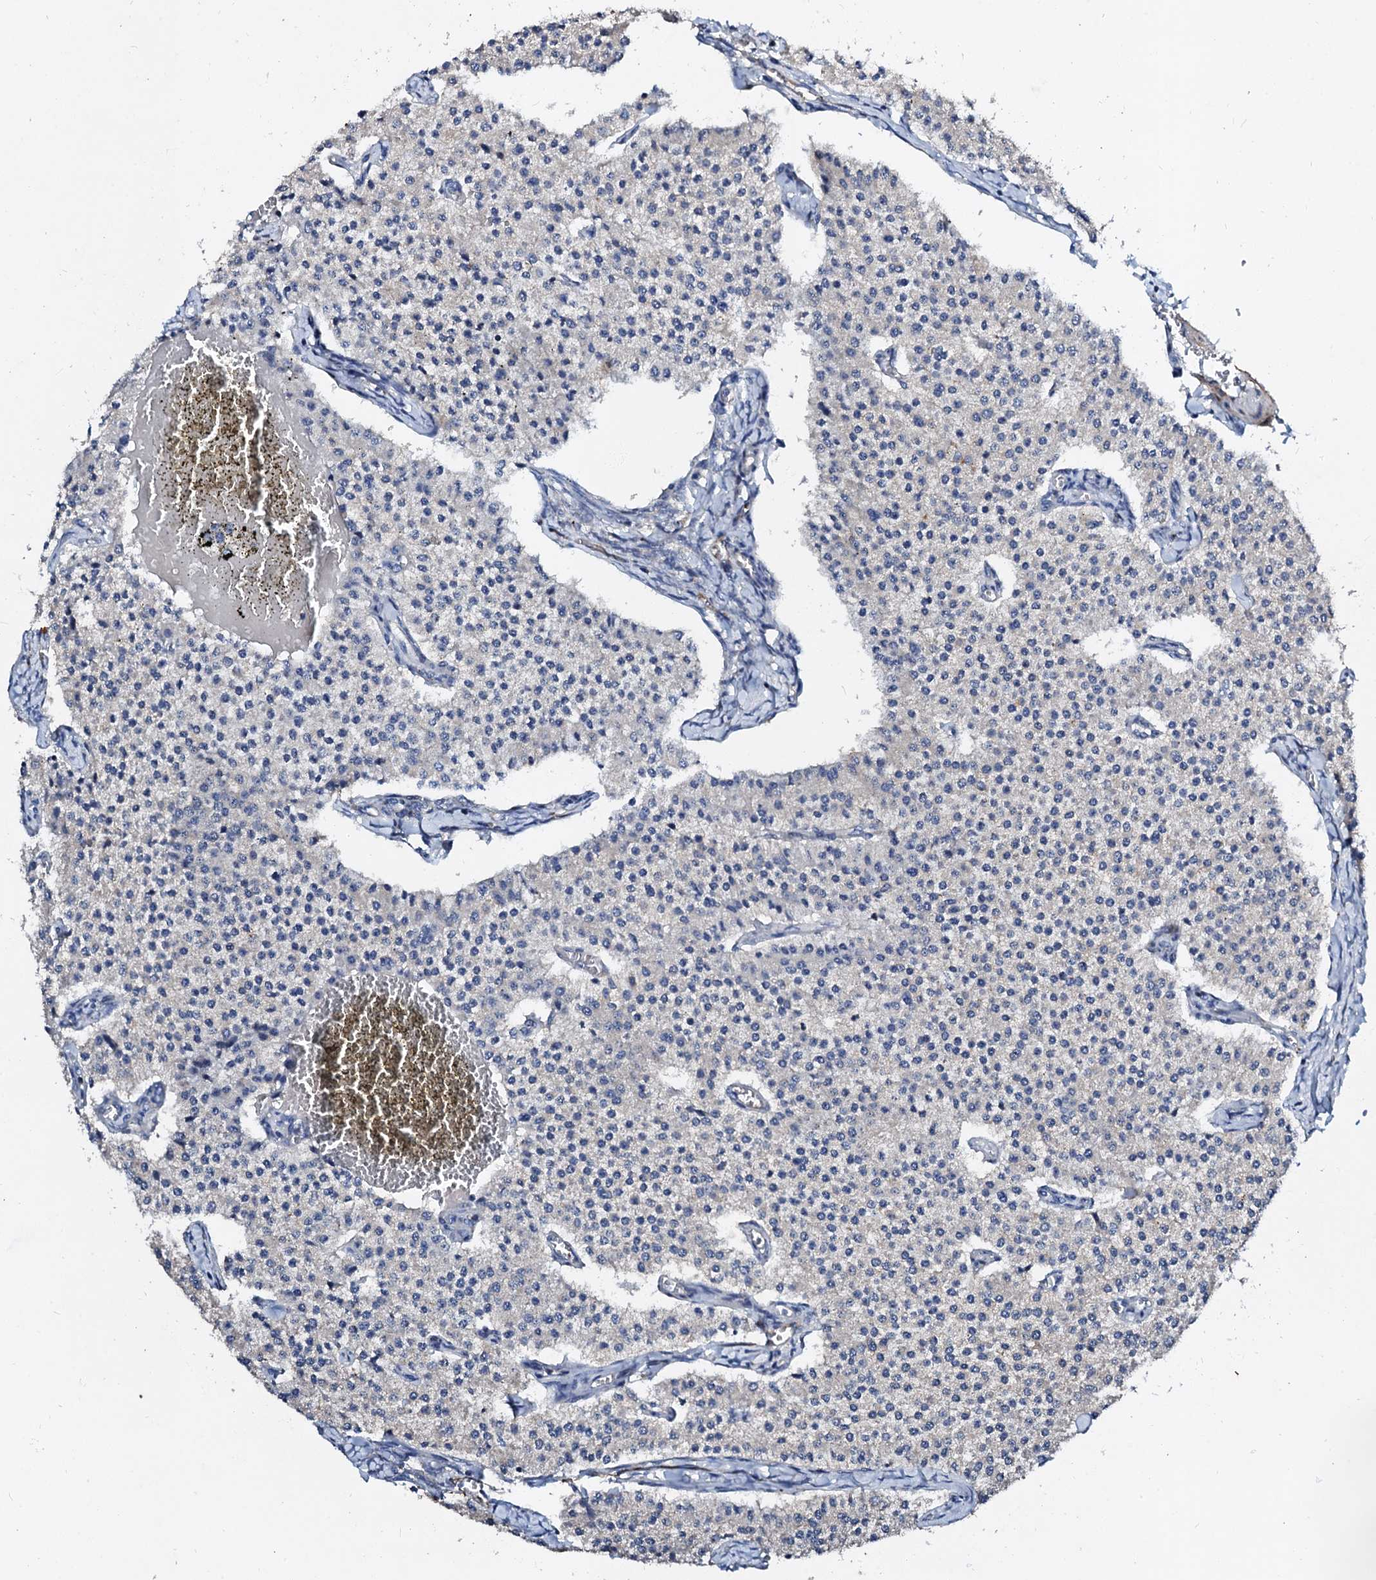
{"staining": {"intensity": "negative", "quantity": "none", "location": "none"}, "tissue": "carcinoid", "cell_type": "Tumor cells", "image_type": "cancer", "snomed": [{"axis": "morphology", "description": "Carcinoid, malignant, NOS"}, {"axis": "topography", "description": "Colon"}], "caption": "Human carcinoid stained for a protein using immunohistochemistry (IHC) reveals no expression in tumor cells.", "gene": "FIBIN", "patient": {"sex": "female", "age": 52}}